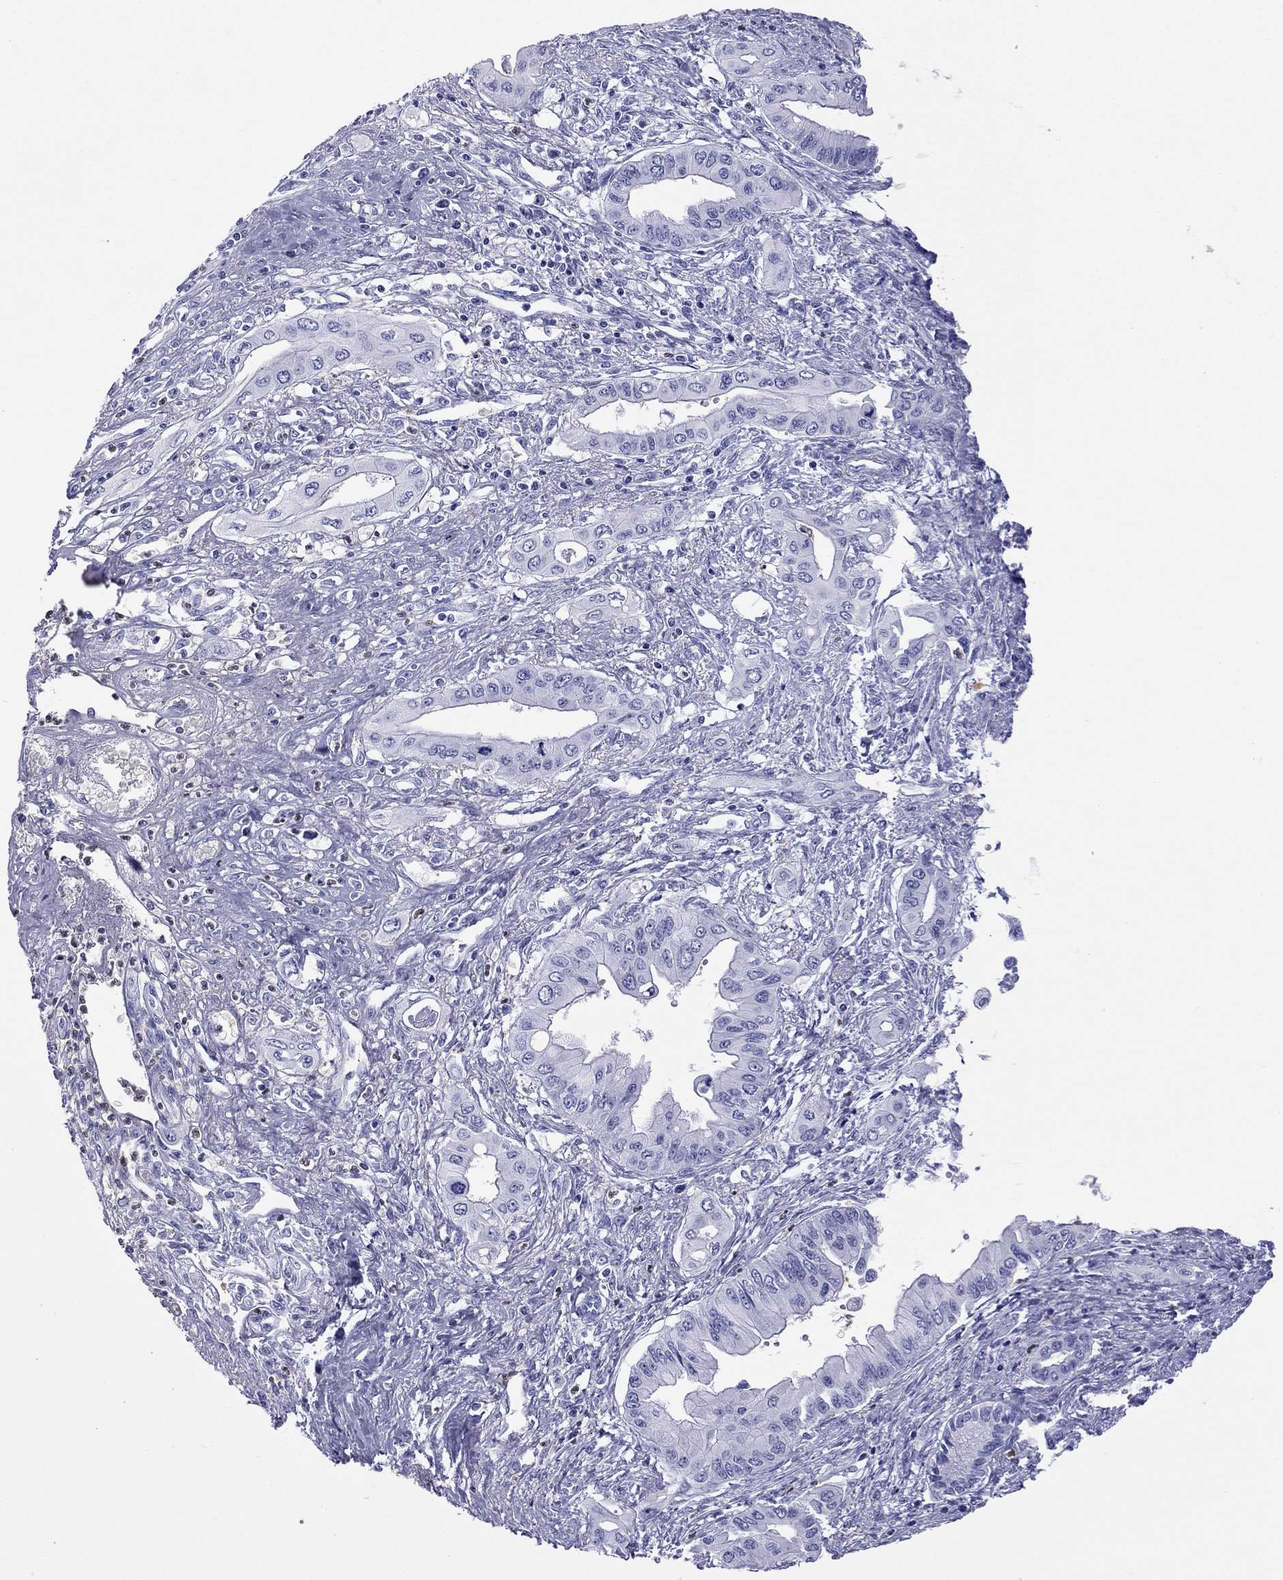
{"staining": {"intensity": "negative", "quantity": "none", "location": "none"}, "tissue": "pancreatic cancer", "cell_type": "Tumor cells", "image_type": "cancer", "snomed": [{"axis": "morphology", "description": "Adenocarcinoma, NOS"}, {"axis": "topography", "description": "Pancreas"}], "caption": "Tumor cells show no significant protein staining in pancreatic cancer (adenocarcinoma).", "gene": "SLAMF1", "patient": {"sex": "female", "age": 62}}